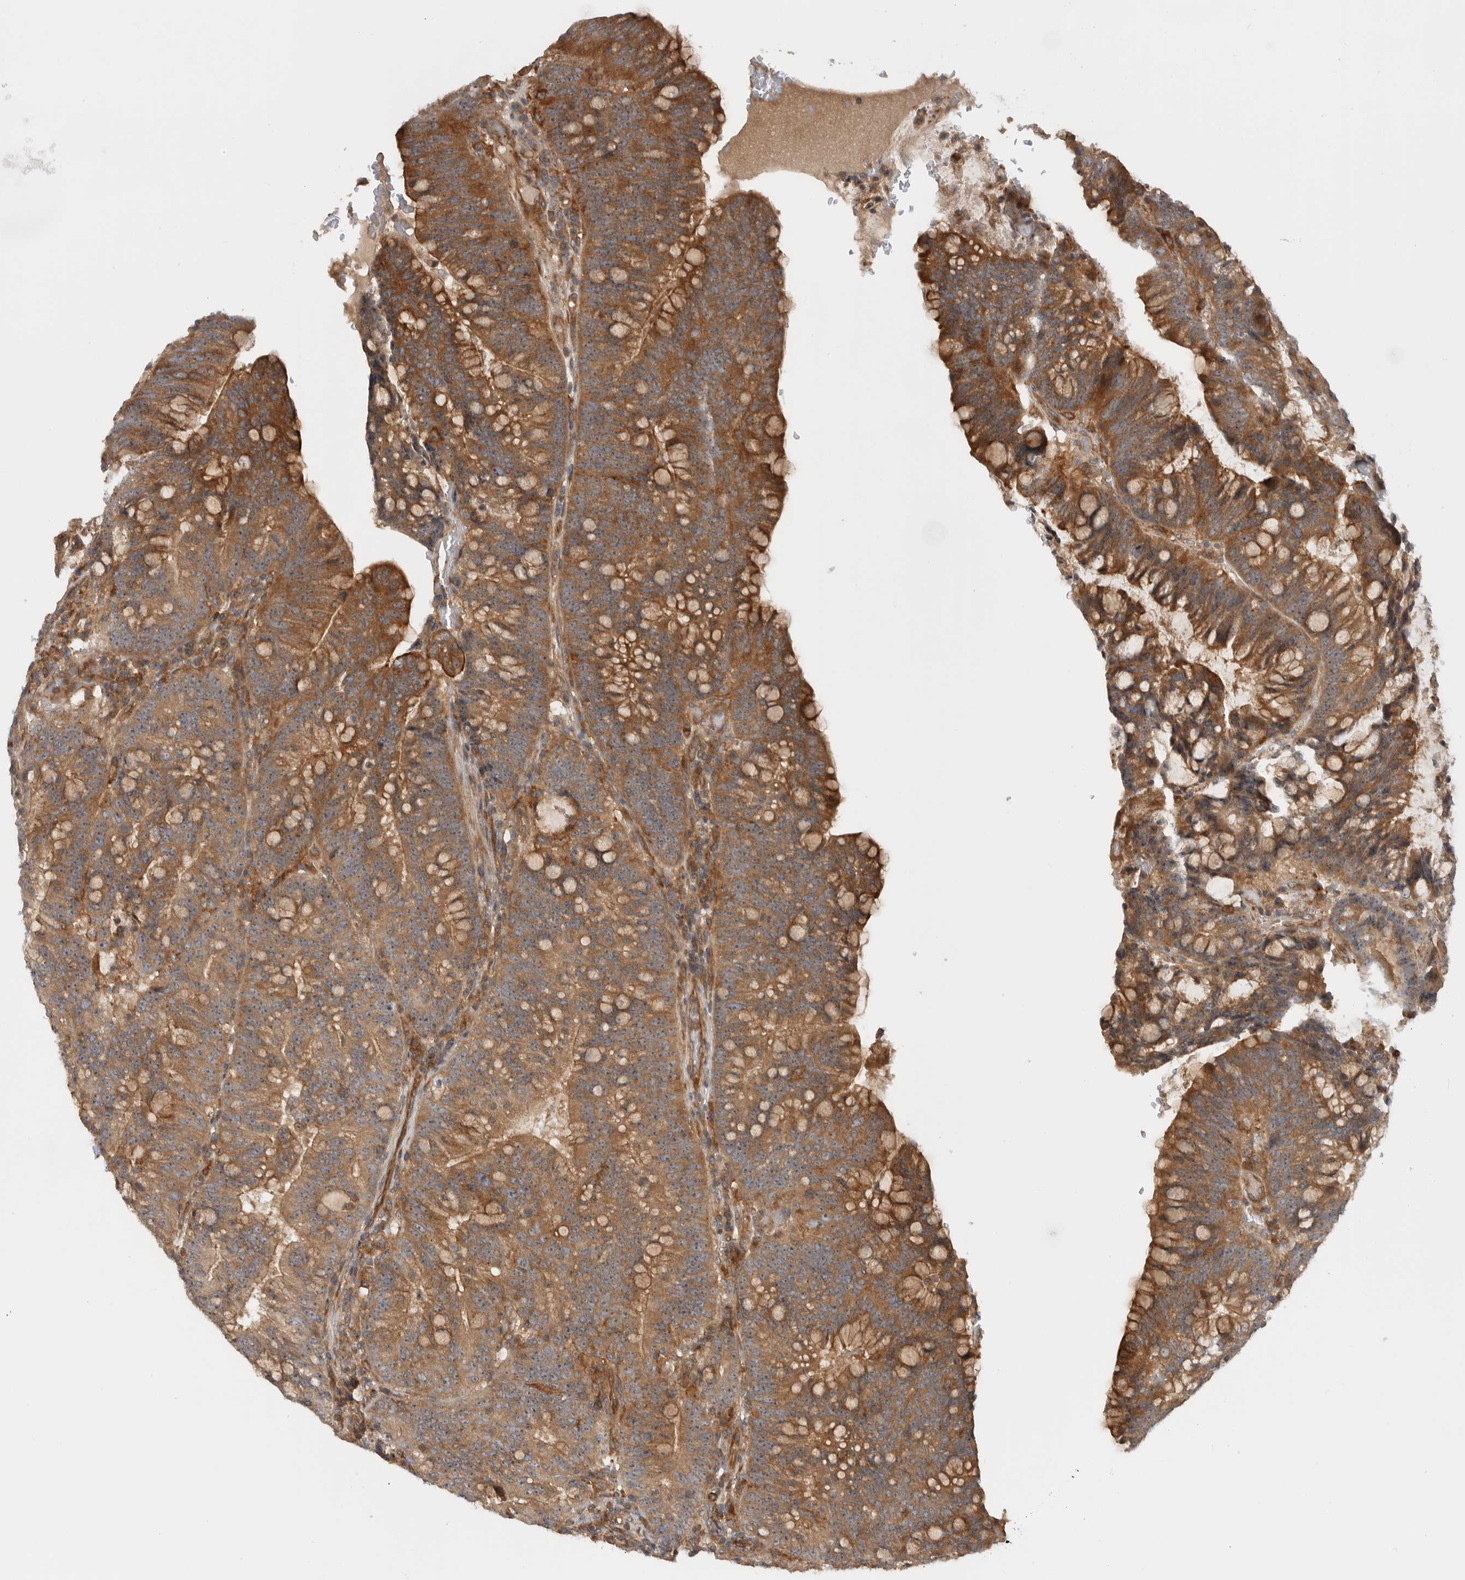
{"staining": {"intensity": "moderate", "quantity": ">75%", "location": "cytoplasmic/membranous,nuclear"}, "tissue": "colorectal cancer", "cell_type": "Tumor cells", "image_type": "cancer", "snomed": [{"axis": "morphology", "description": "Adenocarcinoma, NOS"}, {"axis": "topography", "description": "Colon"}], "caption": "Protein staining of colorectal cancer (adenocarcinoma) tissue exhibits moderate cytoplasmic/membranous and nuclear expression in about >75% of tumor cells.", "gene": "WASF2", "patient": {"sex": "female", "age": 66}}